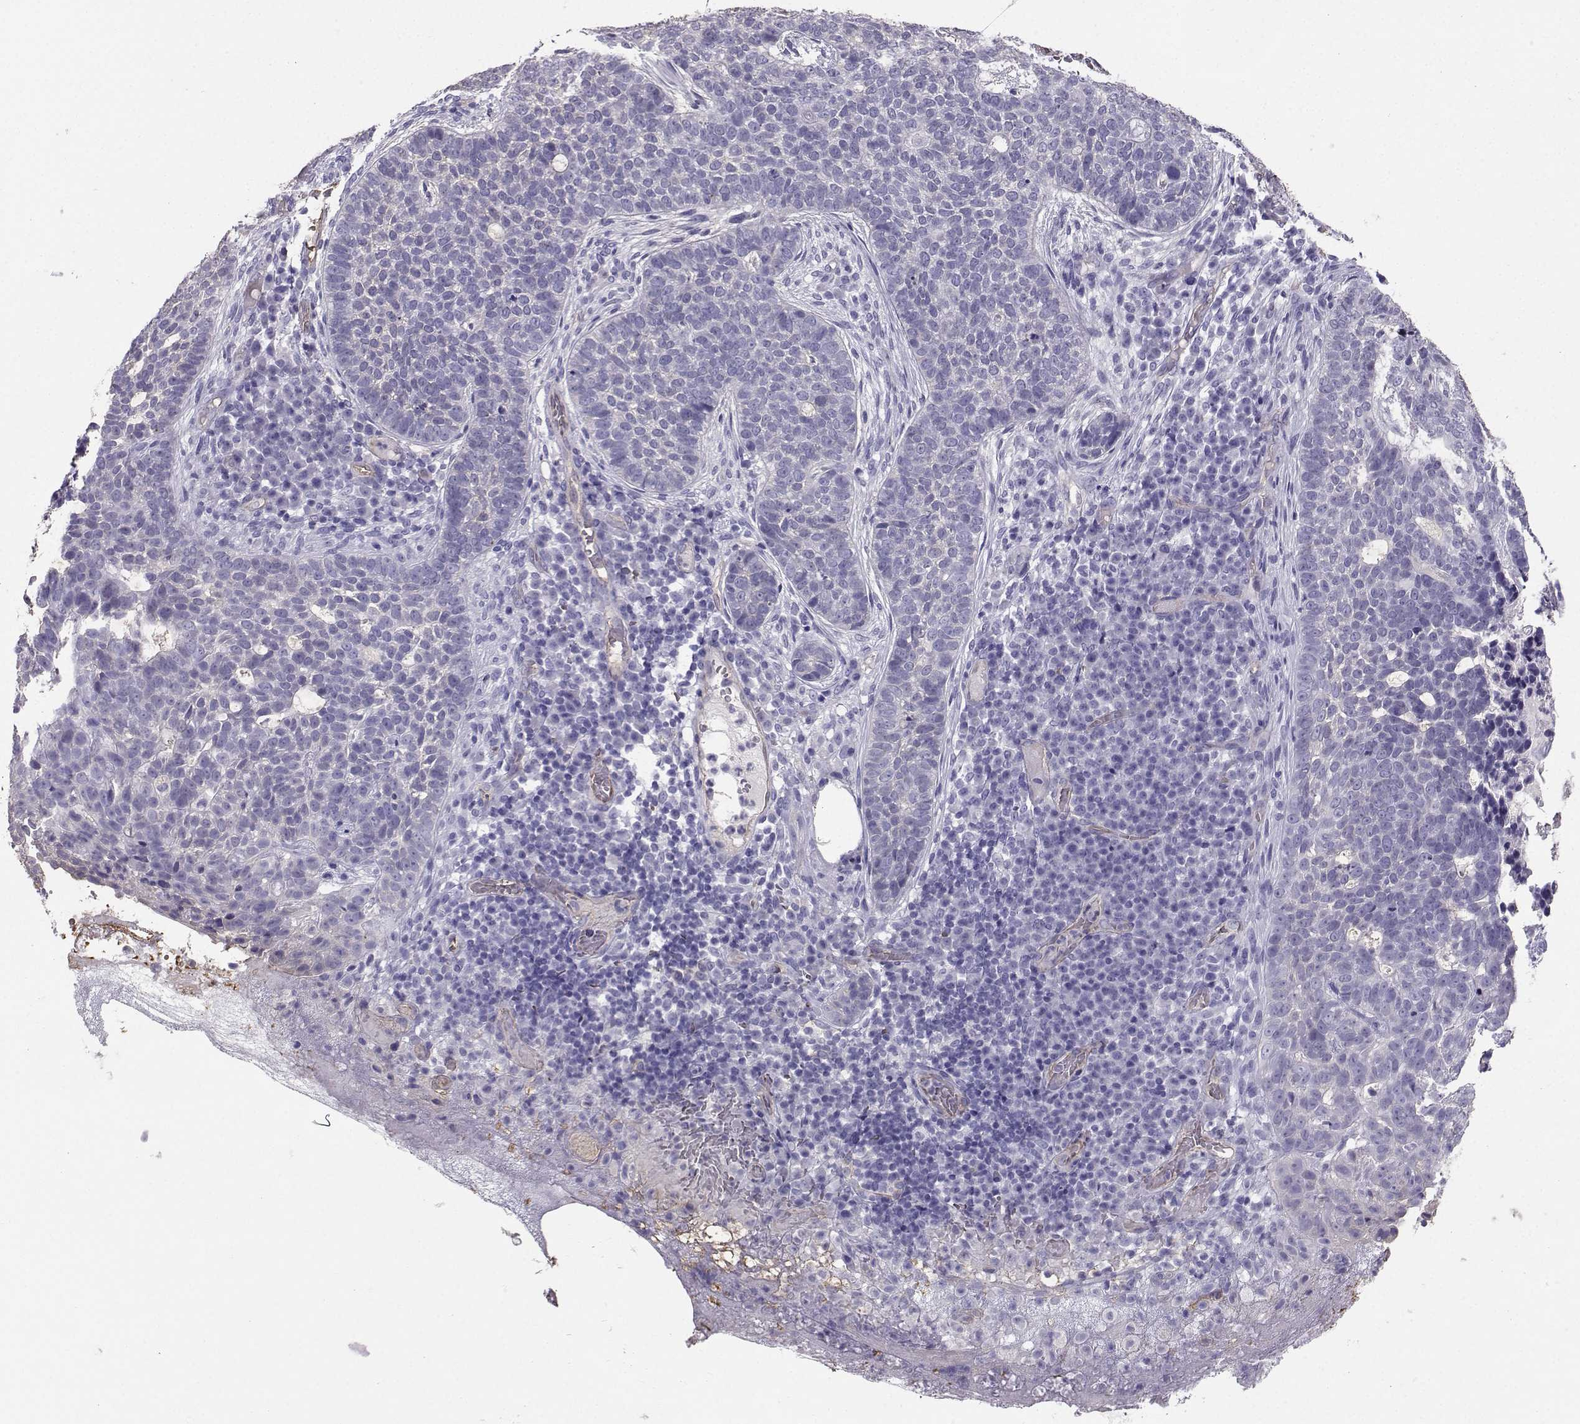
{"staining": {"intensity": "negative", "quantity": "none", "location": "none"}, "tissue": "skin cancer", "cell_type": "Tumor cells", "image_type": "cancer", "snomed": [{"axis": "morphology", "description": "Basal cell carcinoma"}, {"axis": "topography", "description": "Skin"}], "caption": "This is a micrograph of IHC staining of skin cancer (basal cell carcinoma), which shows no staining in tumor cells.", "gene": "CLUL1", "patient": {"sex": "female", "age": 69}}